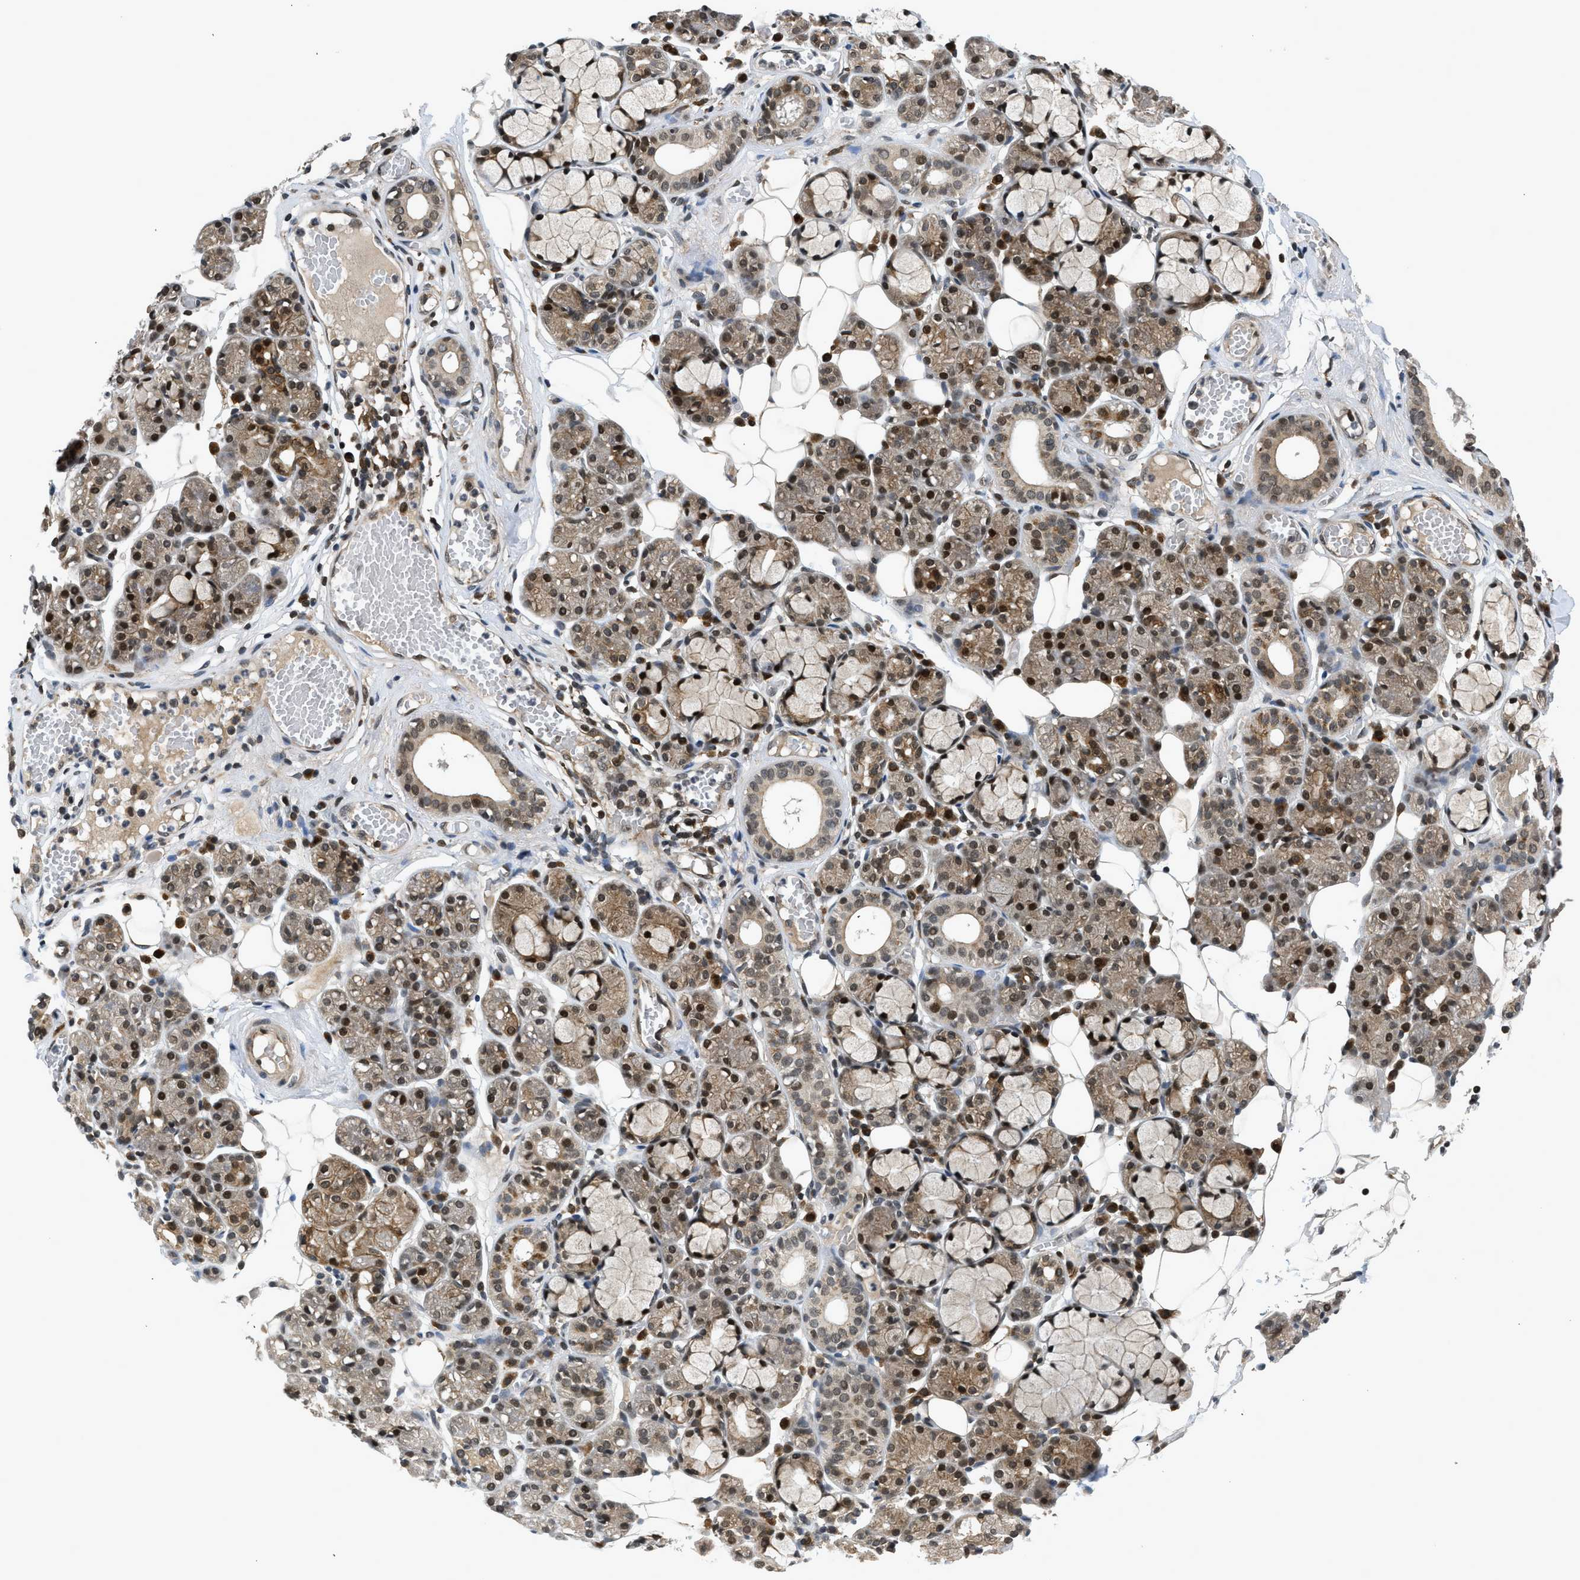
{"staining": {"intensity": "strong", "quantity": ">75%", "location": "cytoplasmic/membranous,nuclear"}, "tissue": "salivary gland", "cell_type": "Glandular cells", "image_type": "normal", "snomed": [{"axis": "morphology", "description": "Normal tissue, NOS"}, {"axis": "topography", "description": "Salivary gland"}], "caption": "The micrograph shows staining of benign salivary gland, revealing strong cytoplasmic/membranous,nuclear protein staining (brown color) within glandular cells.", "gene": "RETREG3", "patient": {"sex": "male", "age": 63}}